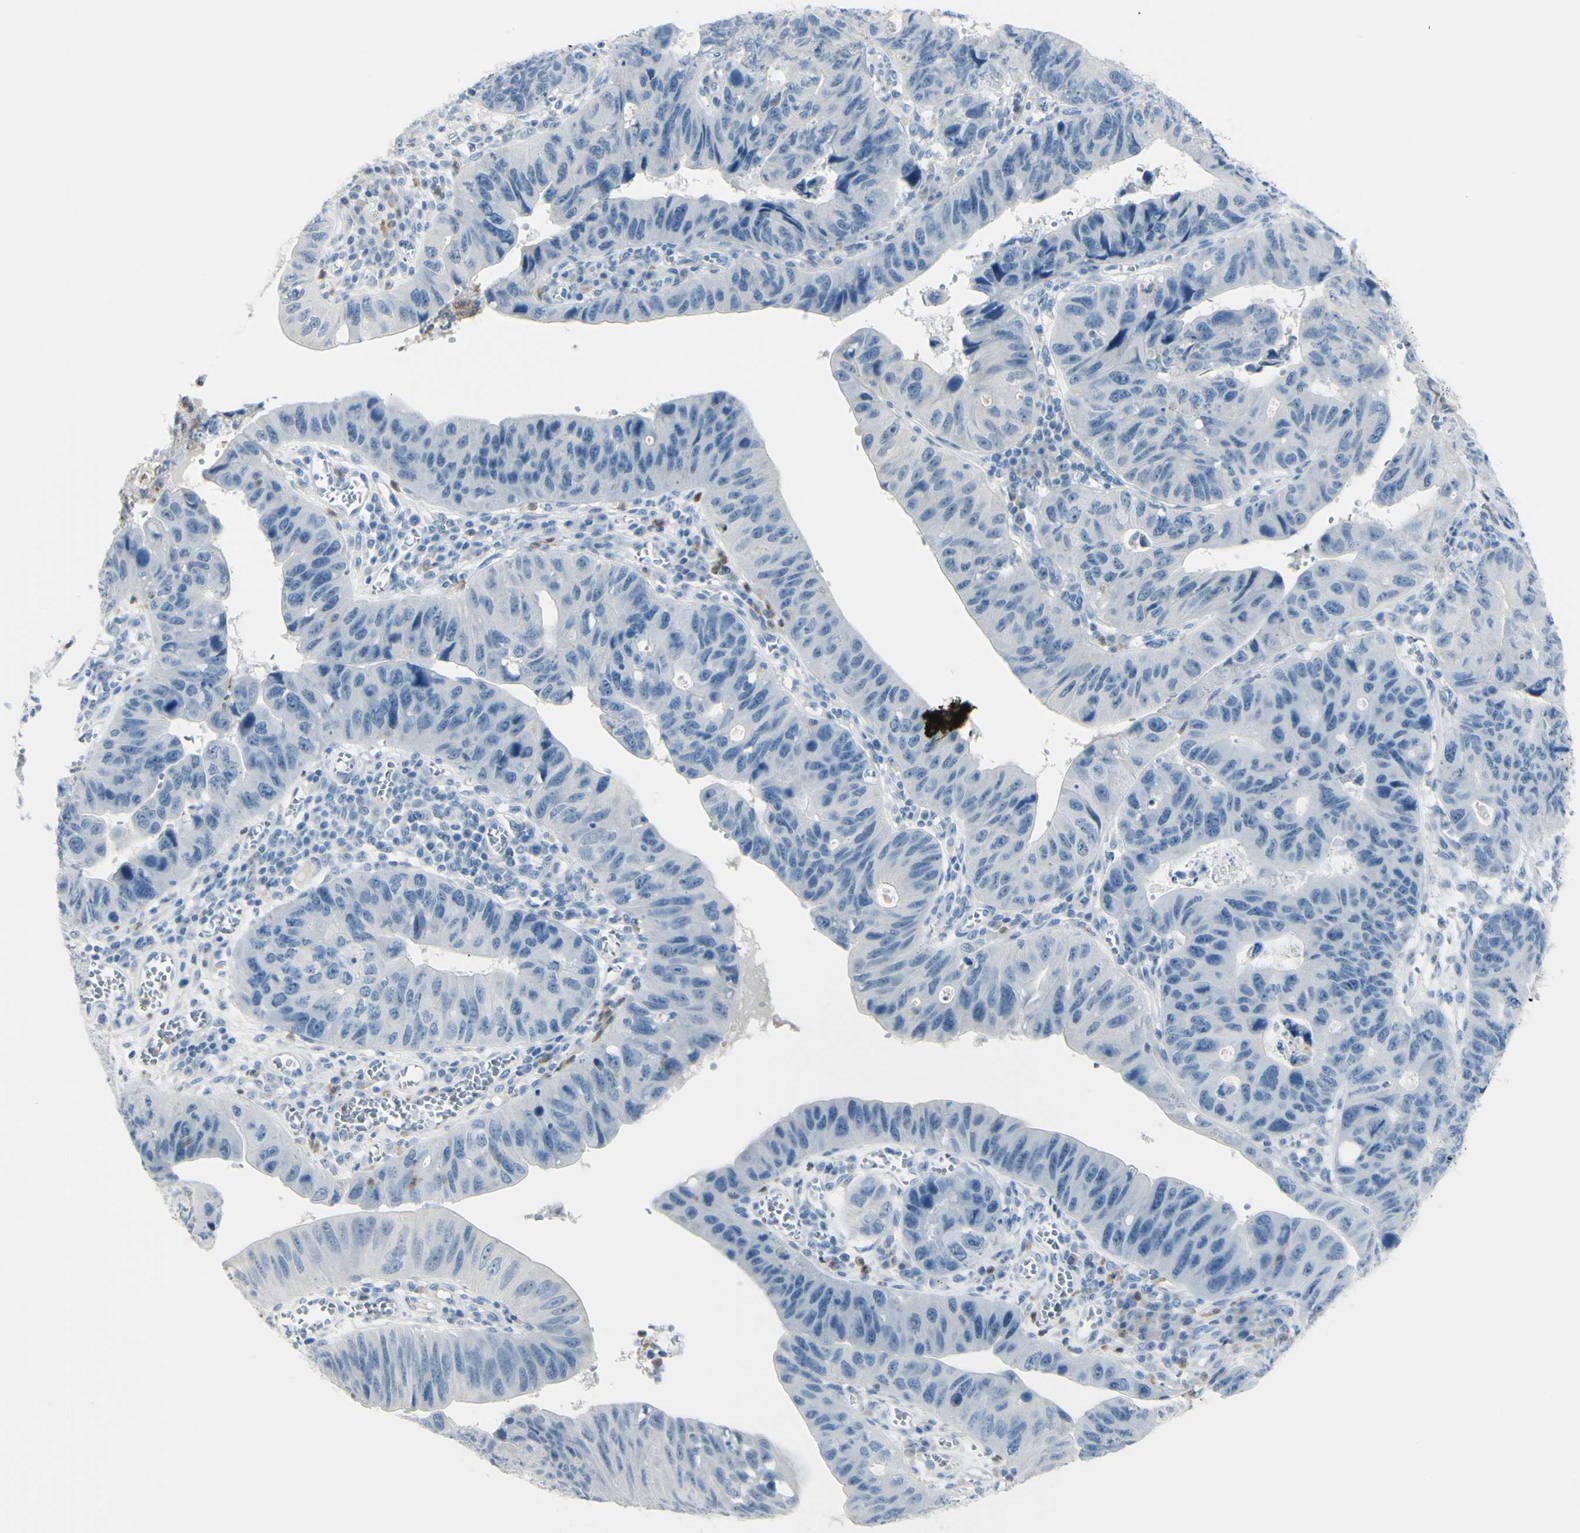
{"staining": {"intensity": "negative", "quantity": "none", "location": "none"}, "tissue": "stomach cancer", "cell_type": "Tumor cells", "image_type": "cancer", "snomed": [{"axis": "morphology", "description": "Adenocarcinoma, NOS"}, {"axis": "topography", "description": "Stomach"}], "caption": "Tumor cells show no significant protein expression in stomach cancer (adenocarcinoma). (DAB (3,3'-diaminobenzidine) immunohistochemistry (IHC) visualized using brightfield microscopy, high magnification).", "gene": "ZNF557", "patient": {"sex": "male", "age": 59}}